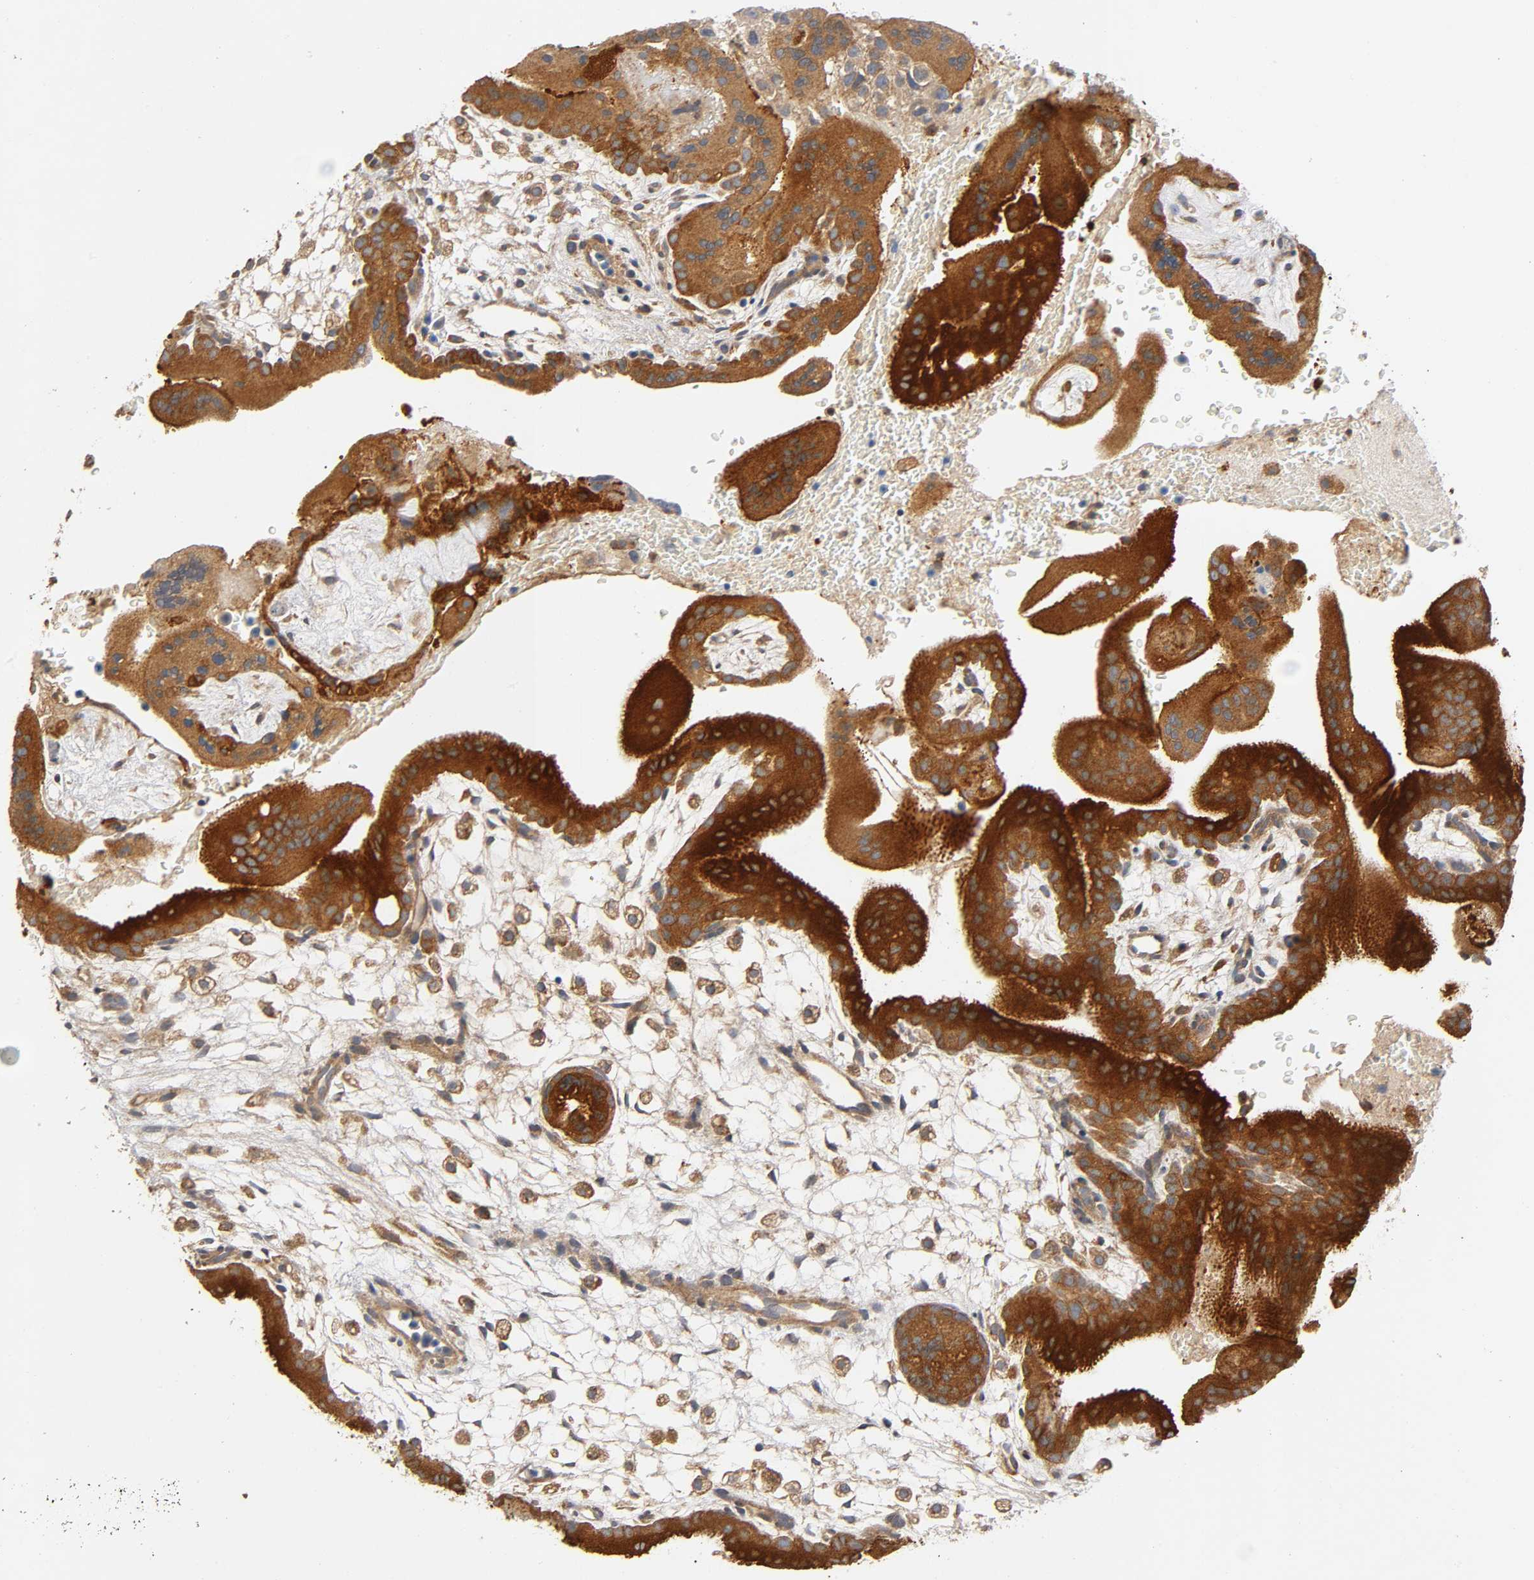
{"staining": {"intensity": "moderate", "quantity": ">75%", "location": "cytoplasmic/membranous"}, "tissue": "placenta", "cell_type": "Decidual cells", "image_type": "normal", "snomed": [{"axis": "morphology", "description": "Normal tissue, NOS"}, {"axis": "topography", "description": "Placenta"}], "caption": "Immunohistochemistry (IHC) (DAB) staining of normal human placenta reveals moderate cytoplasmic/membranous protein positivity in about >75% of decidual cells.", "gene": "IKBKB", "patient": {"sex": "female", "age": 35}}